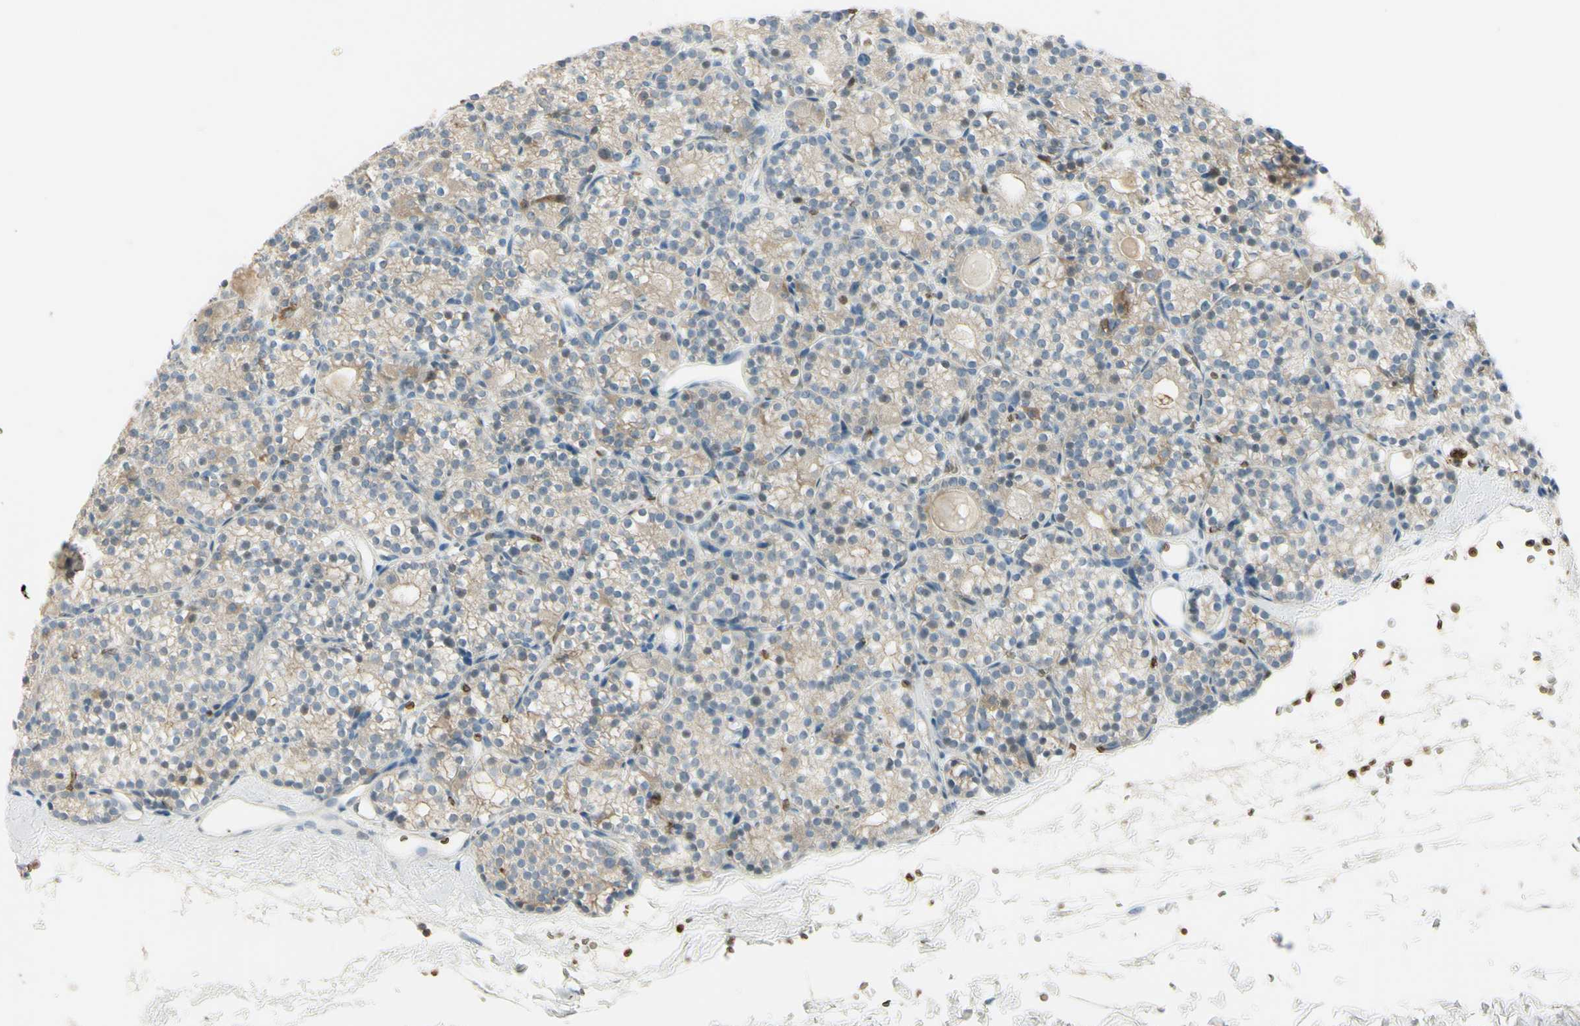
{"staining": {"intensity": "moderate", "quantity": ">75%", "location": "cytoplasmic/membranous"}, "tissue": "parathyroid gland", "cell_type": "Glandular cells", "image_type": "normal", "snomed": [{"axis": "morphology", "description": "Normal tissue, NOS"}, {"axis": "topography", "description": "Parathyroid gland"}], "caption": "Glandular cells exhibit moderate cytoplasmic/membranous positivity in approximately >75% of cells in normal parathyroid gland. The staining was performed using DAB (3,3'-diaminobenzidine) to visualize the protein expression in brown, while the nuclei were stained in blue with hematoxylin (Magnification: 20x).", "gene": "CYRIB", "patient": {"sex": "female", "age": 64}}